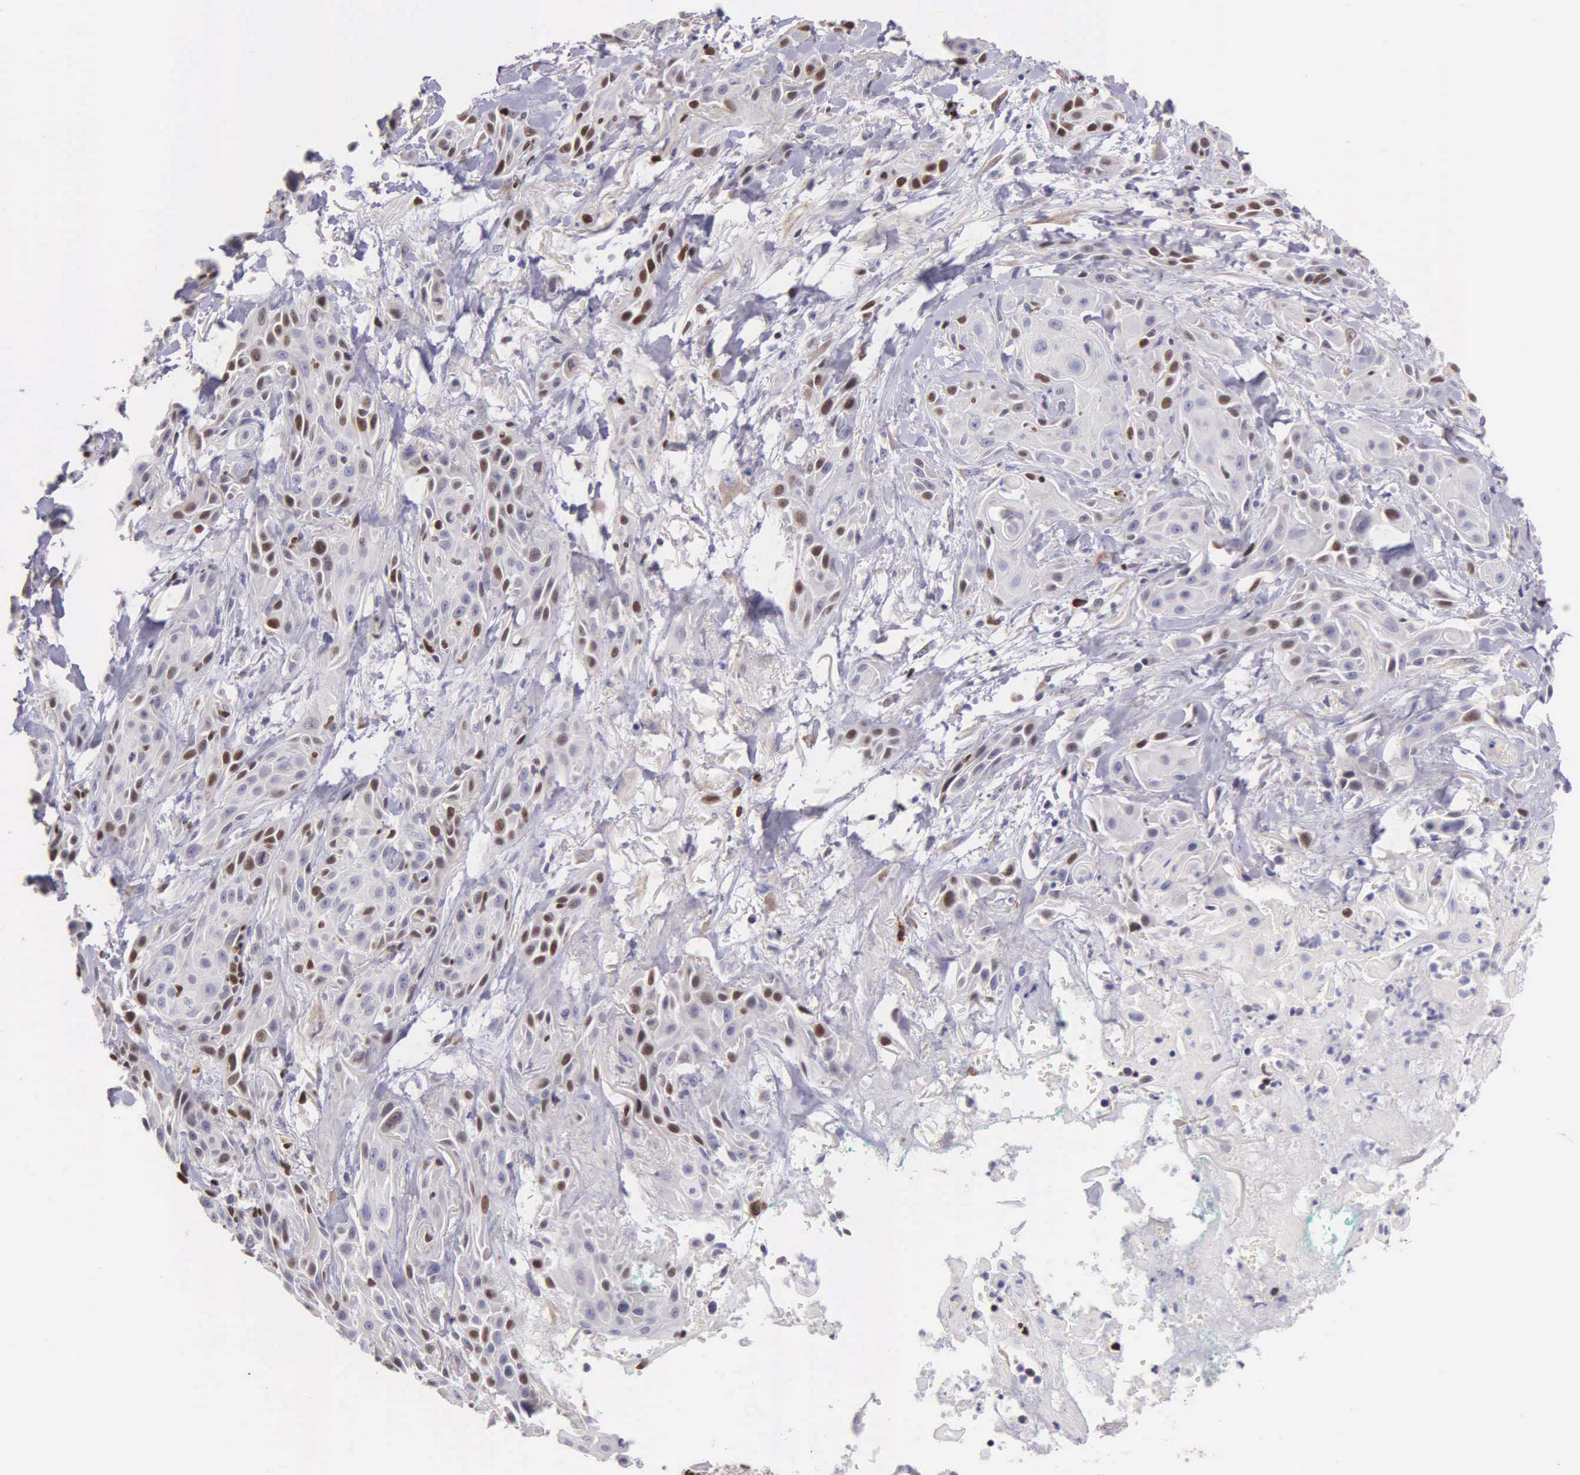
{"staining": {"intensity": "moderate", "quantity": "<25%", "location": "nuclear"}, "tissue": "skin cancer", "cell_type": "Tumor cells", "image_type": "cancer", "snomed": [{"axis": "morphology", "description": "Squamous cell carcinoma, NOS"}, {"axis": "topography", "description": "Skin"}, {"axis": "topography", "description": "Anal"}], "caption": "A low amount of moderate nuclear expression is identified in about <25% of tumor cells in skin cancer (squamous cell carcinoma) tissue.", "gene": "MCM5", "patient": {"sex": "male", "age": 64}}